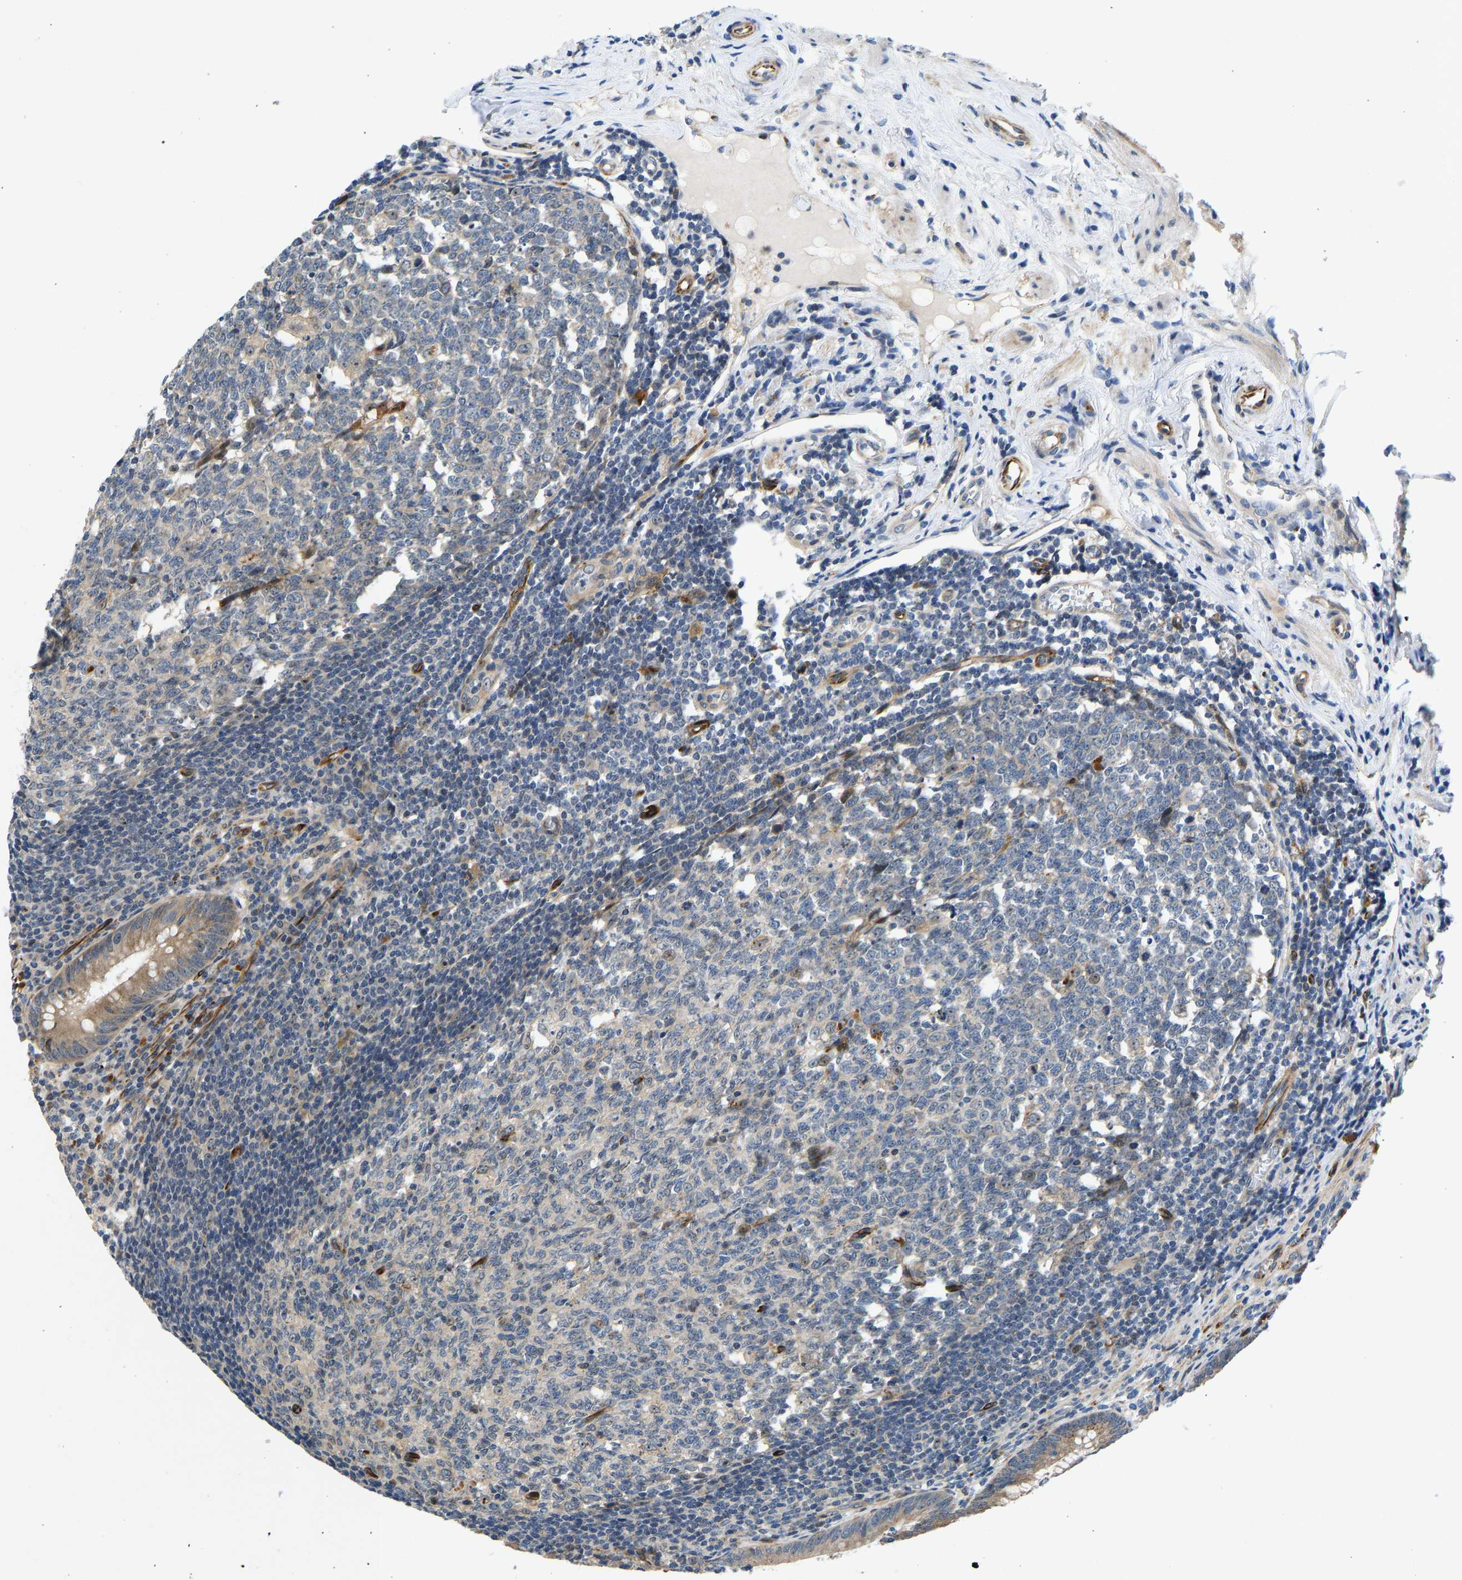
{"staining": {"intensity": "moderate", "quantity": ">75%", "location": "cytoplasmic/membranous"}, "tissue": "appendix", "cell_type": "Glandular cells", "image_type": "normal", "snomed": [{"axis": "morphology", "description": "Normal tissue, NOS"}, {"axis": "topography", "description": "Appendix"}], "caption": "IHC photomicrograph of unremarkable appendix stained for a protein (brown), which displays medium levels of moderate cytoplasmic/membranous staining in about >75% of glandular cells.", "gene": "RESF1", "patient": {"sex": "male", "age": 56}}